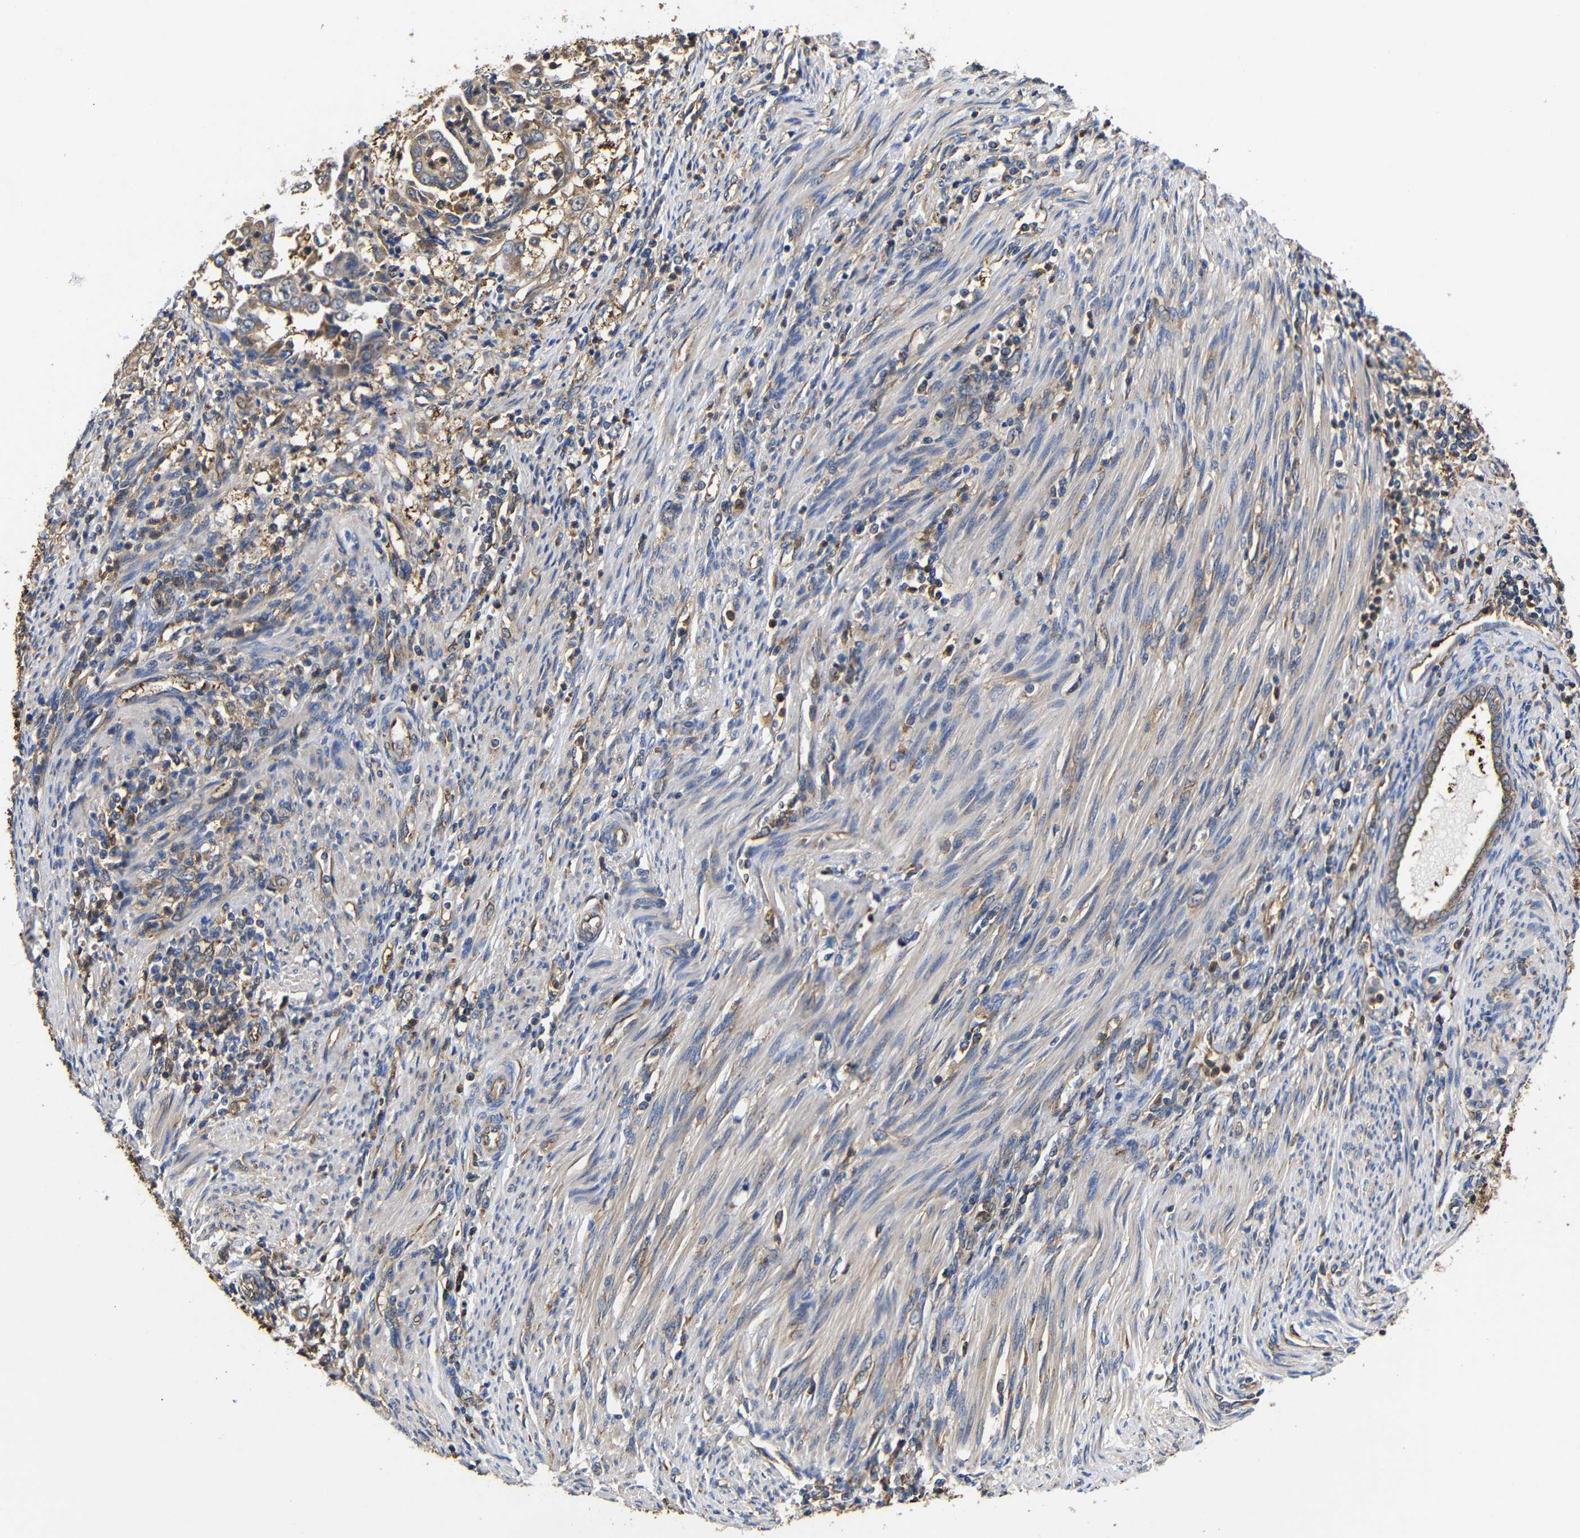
{"staining": {"intensity": "moderate", "quantity": ">75%", "location": "cytoplasmic/membranous"}, "tissue": "endometrial cancer", "cell_type": "Tumor cells", "image_type": "cancer", "snomed": [{"axis": "morphology", "description": "Adenocarcinoma, NOS"}, {"axis": "topography", "description": "Endometrium"}], "caption": "Immunohistochemistry micrograph of endometrial cancer (adenocarcinoma) stained for a protein (brown), which exhibits medium levels of moderate cytoplasmic/membranous staining in approximately >75% of tumor cells.", "gene": "LRRCC1", "patient": {"sex": "female", "age": 85}}